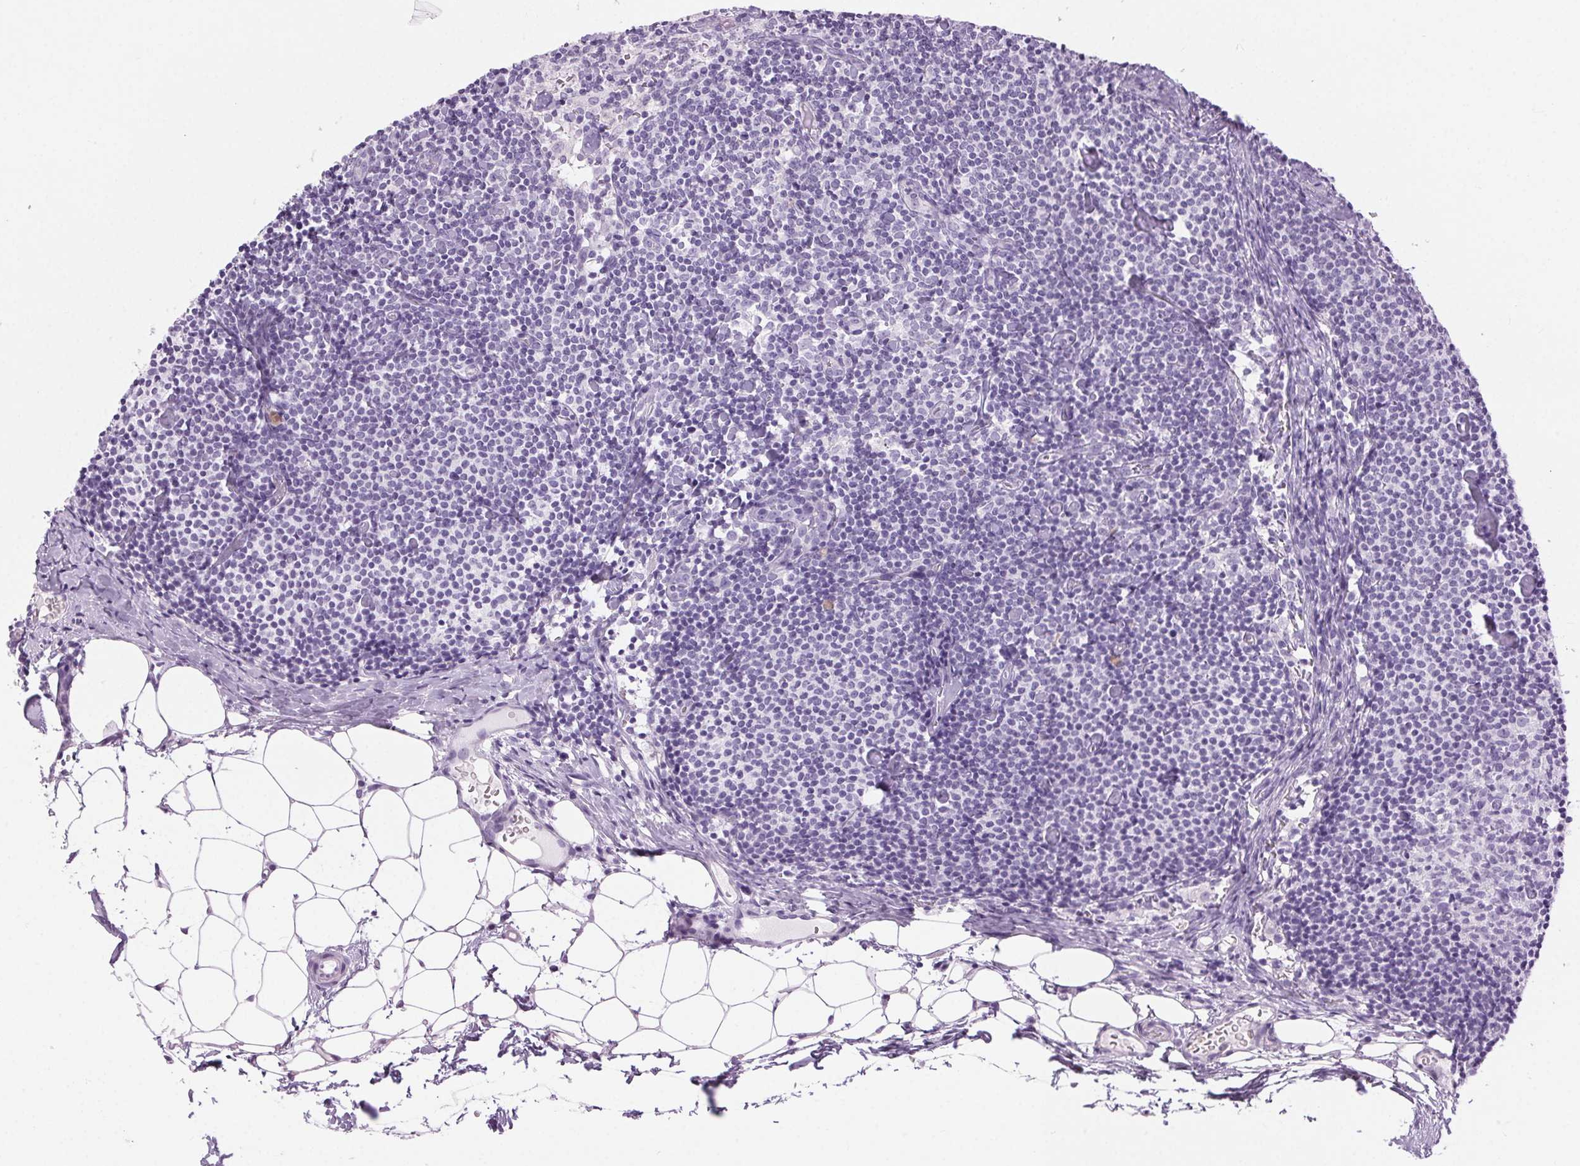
{"staining": {"intensity": "negative", "quantity": "none", "location": "none"}, "tissue": "lymph node", "cell_type": "Germinal center cells", "image_type": "normal", "snomed": [{"axis": "morphology", "description": "Normal tissue, NOS"}, {"axis": "topography", "description": "Lymph node"}], "caption": "Immunohistochemical staining of benign human lymph node displays no significant positivity in germinal center cells.", "gene": "BEND2", "patient": {"sex": "female", "age": 41}}